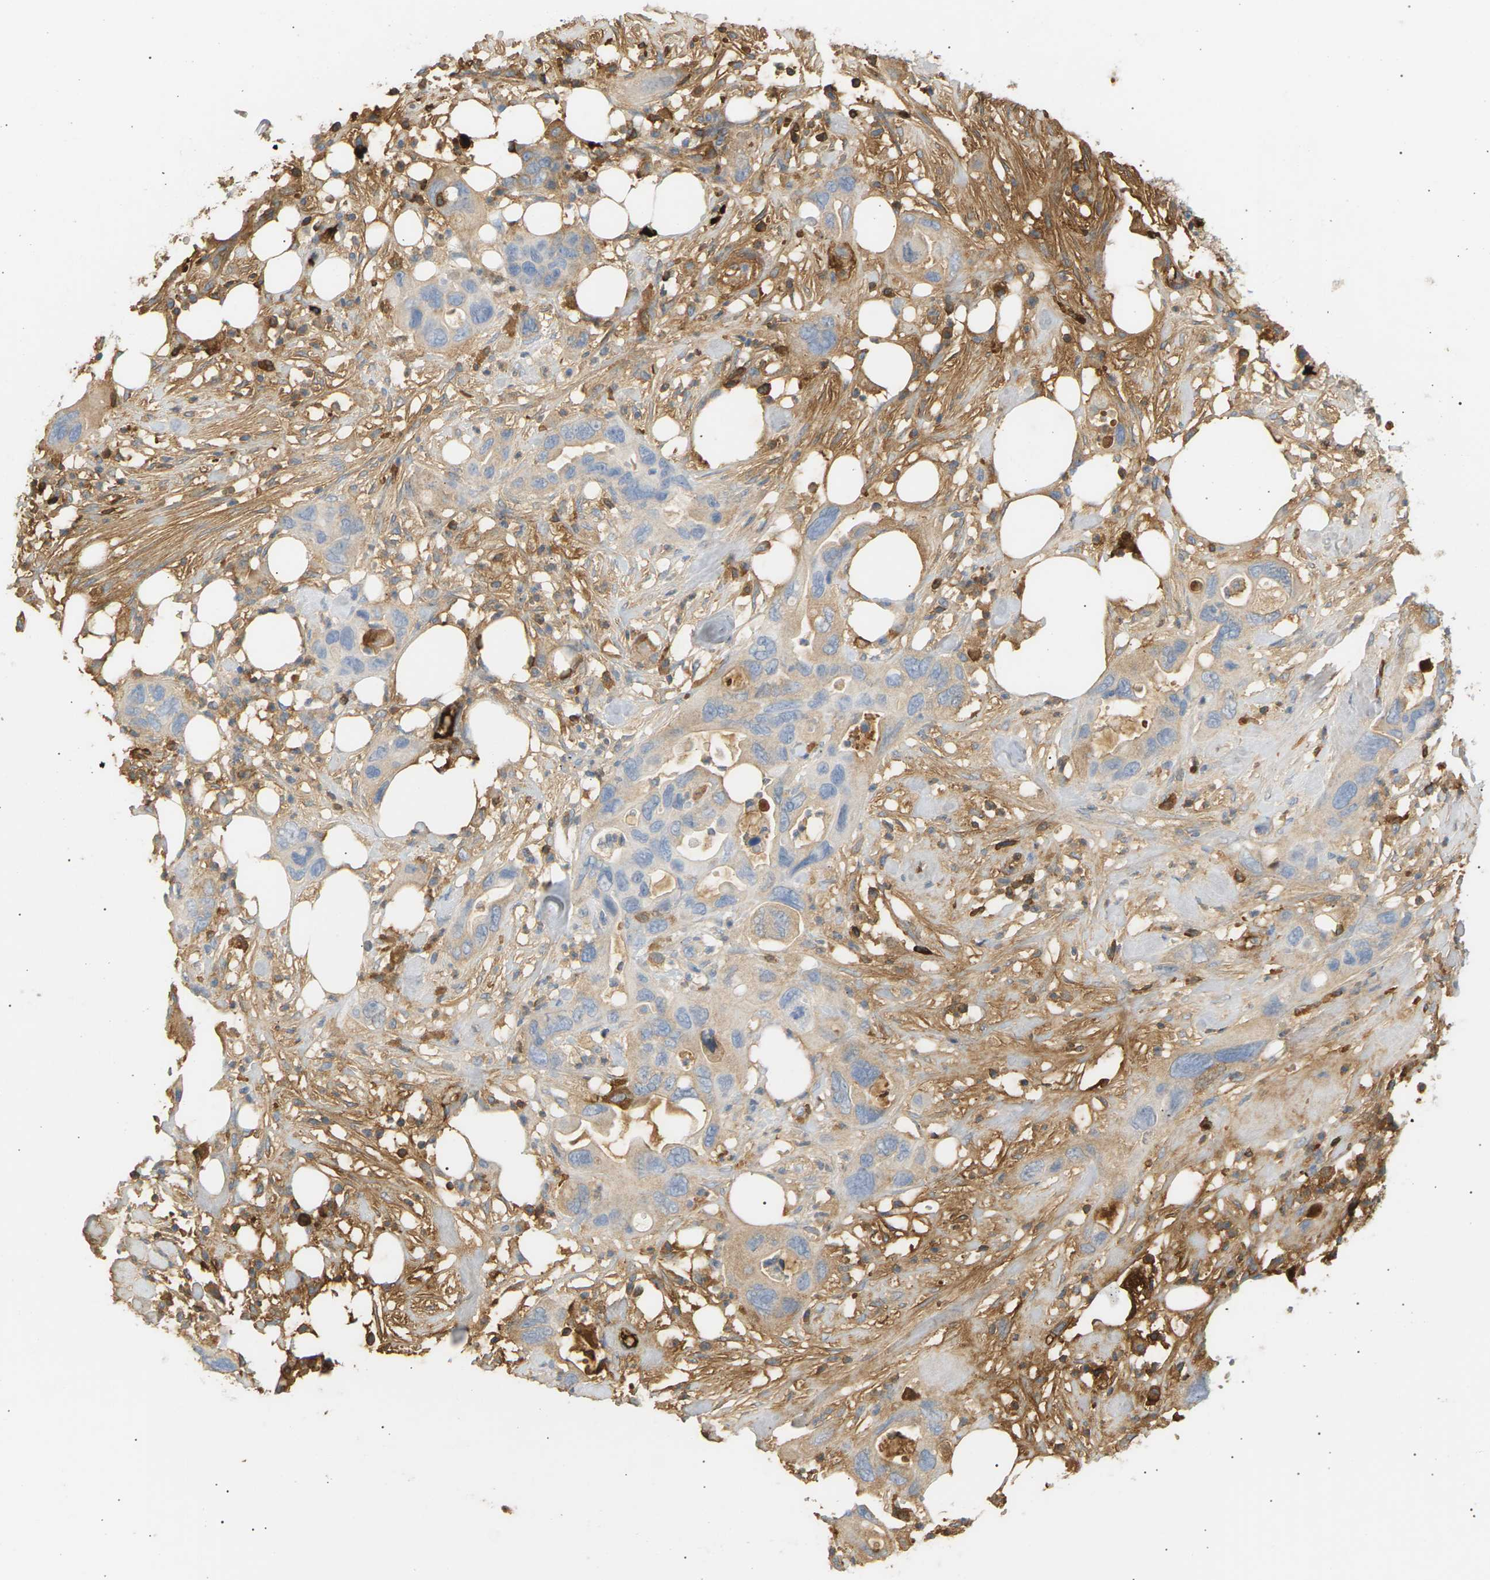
{"staining": {"intensity": "weak", "quantity": "25%-75%", "location": "cytoplasmic/membranous"}, "tissue": "pancreatic cancer", "cell_type": "Tumor cells", "image_type": "cancer", "snomed": [{"axis": "morphology", "description": "Adenocarcinoma, NOS"}, {"axis": "topography", "description": "Pancreas"}], "caption": "Immunohistochemistry (IHC) histopathology image of human pancreatic cancer stained for a protein (brown), which displays low levels of weak cytoplasmic/membranous positivity in approximately 25%-75% of tumor cells.", "gene": "IGLC3", "patient": {"sex": "female", "age": 71}}